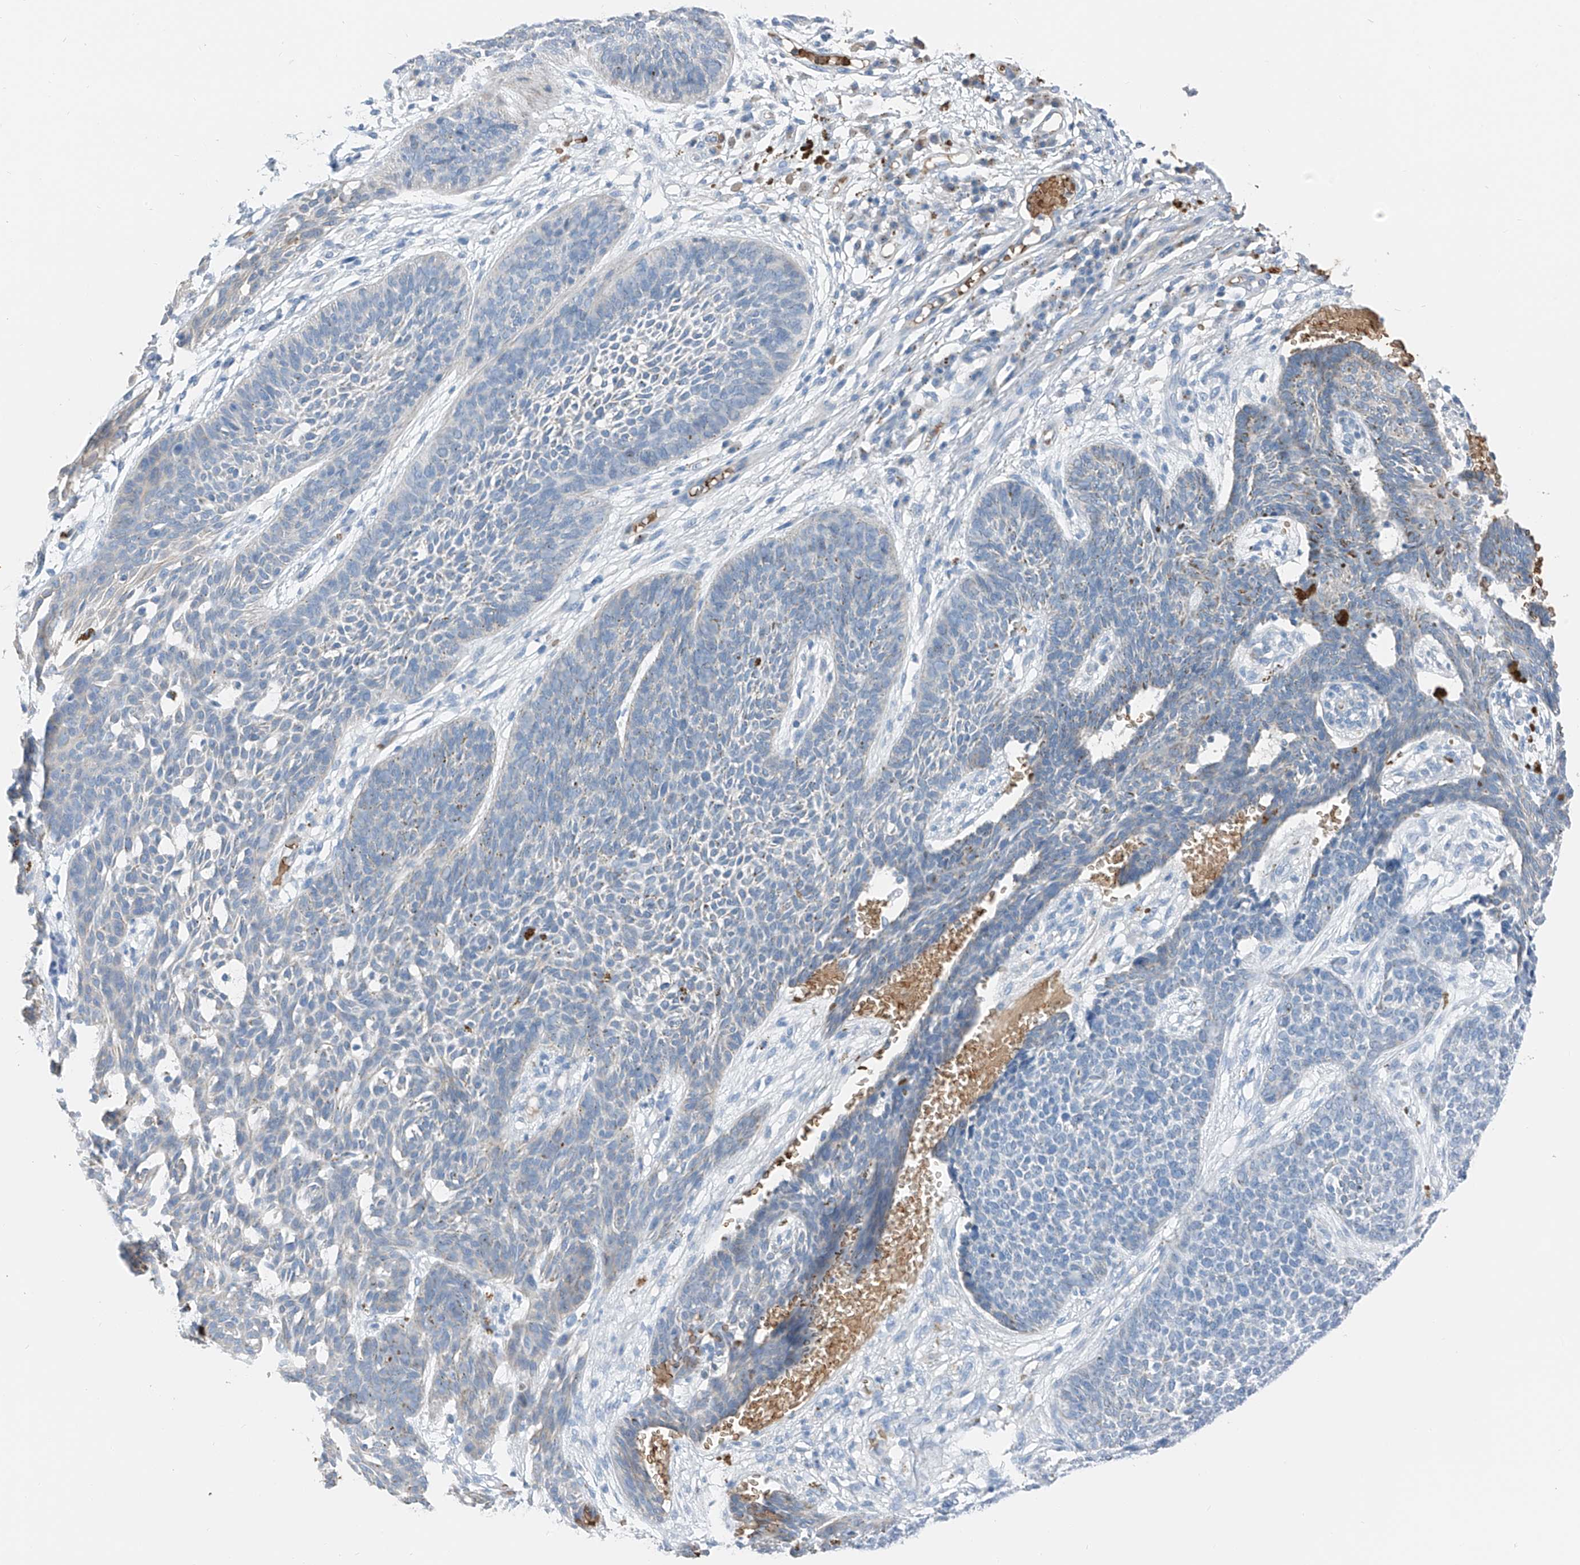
{"staining": {"intensity": "negative", "quantity": "none", "location": "none"}, "tissue": "skin cancer", "cell_type": "Tumor cells", "image_type": "cancer", "snomed": [{"axis": "morphology", "description": "Basal cell carcinoma"}, {"axis": "topography", "description": "Skin"}], "caption": "An immunohistochemistry micrograph of skin basal cell carcinoma is shown. There is no staining in tumor cells of skin basal cell carcinoma.", "gene": "PRSS23", "patient": {"sex": "female", "age": 84}}